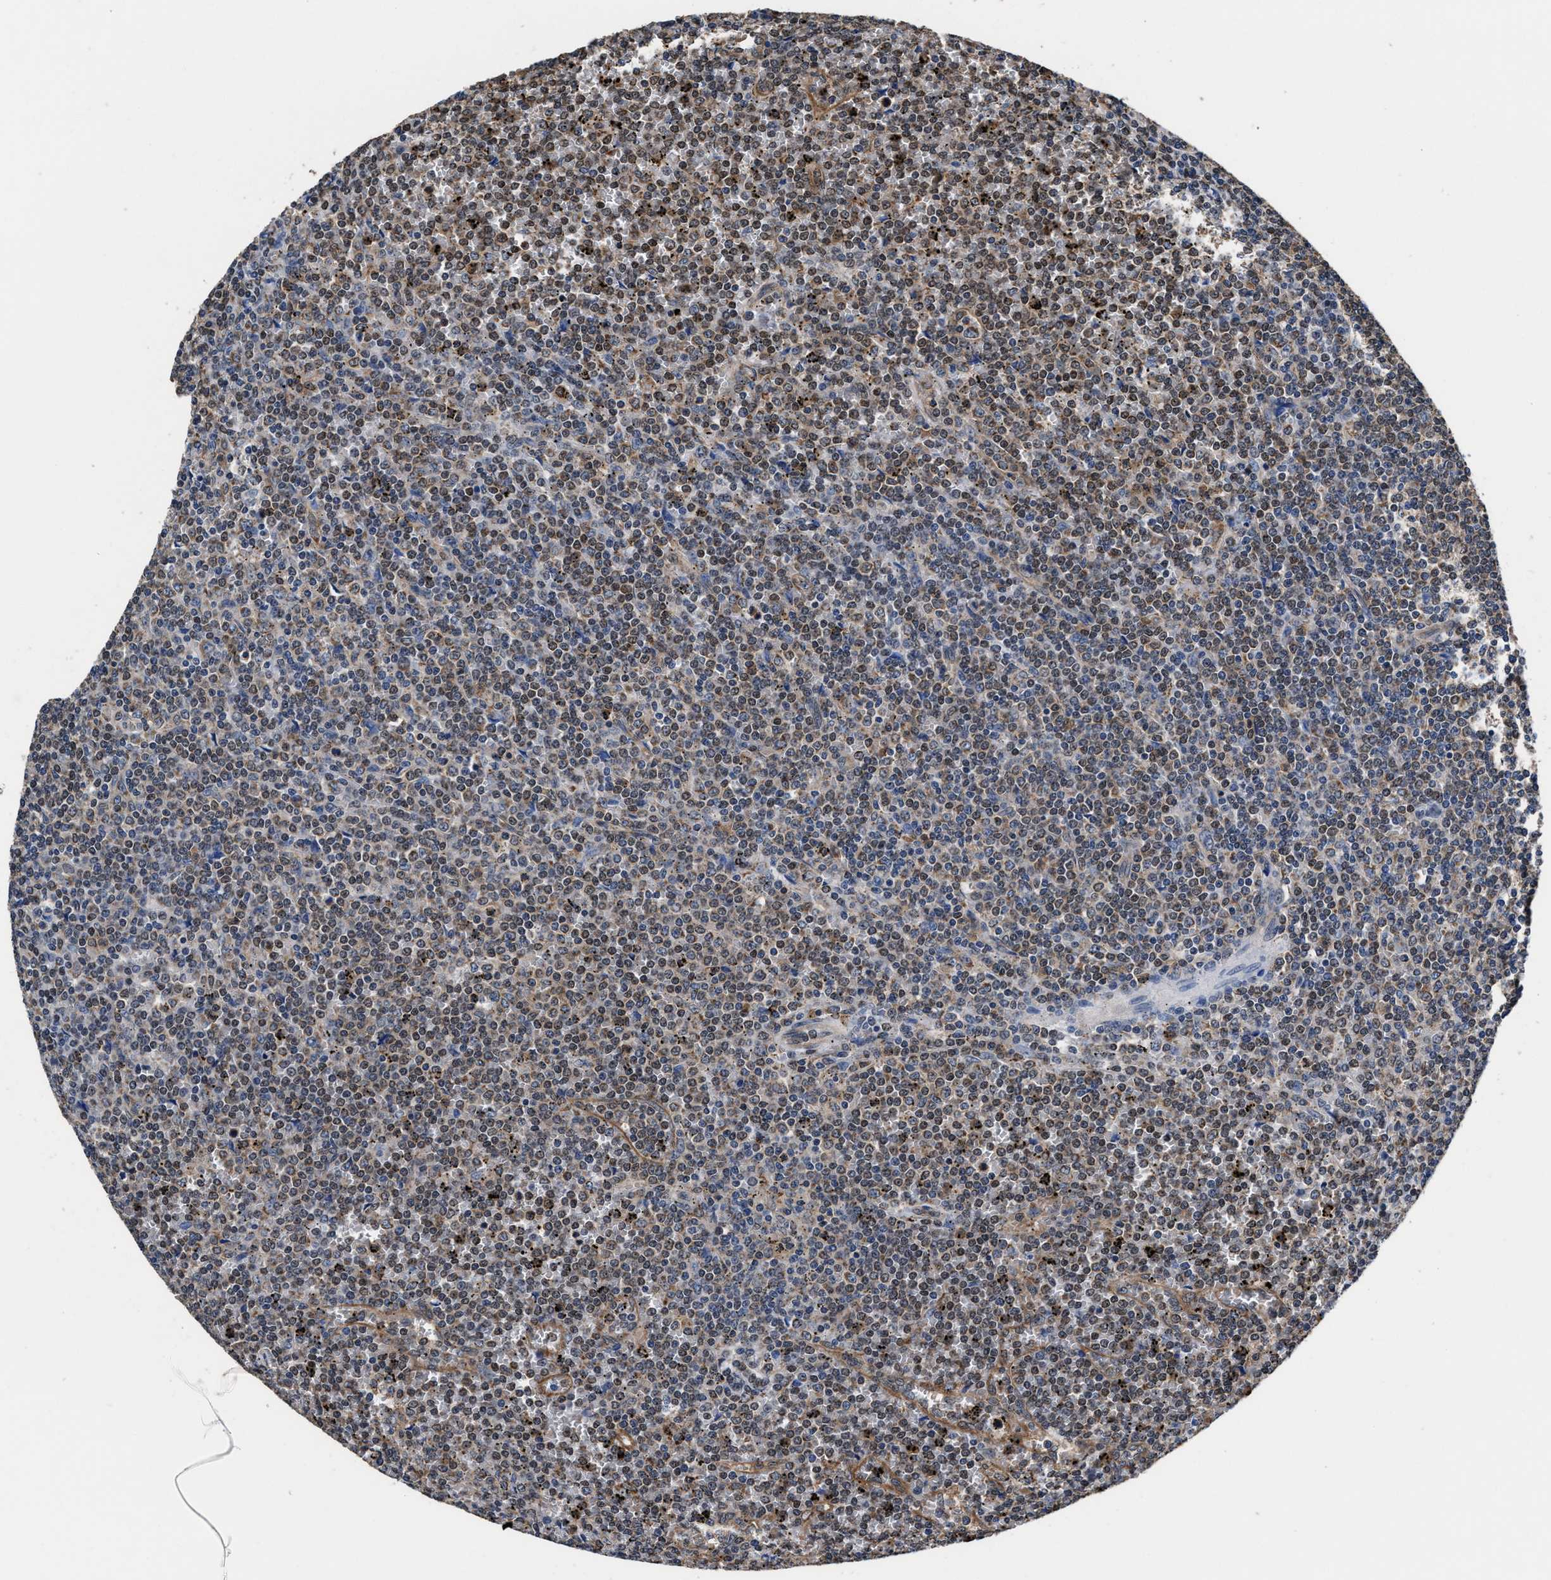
{"staining": {"intensity": "weak", "quantity": ">75%", "location": "nuclear"}, "tissue": "lymphoma", "cell_type": "Tumor cells", "image_type": "cancer", "snomed": [{"axis": "morphology", "description": "Malignant lymphoma, non-Hodgkin's type, Low grade"}, {"axis": "topography", "description": "Spleen"}], "caption": "IHC photomicrograph of neoplastic tissue: human low-grade malignant lymphoma, non-Hodgkin's type stained using IHC shows low levels of weak protein expression localized specifically in the nuclear of tumor cells, appearing as a nuclear brown color.", "gene": "ACLY", "patient": {"sex": "female", "age": 19}}